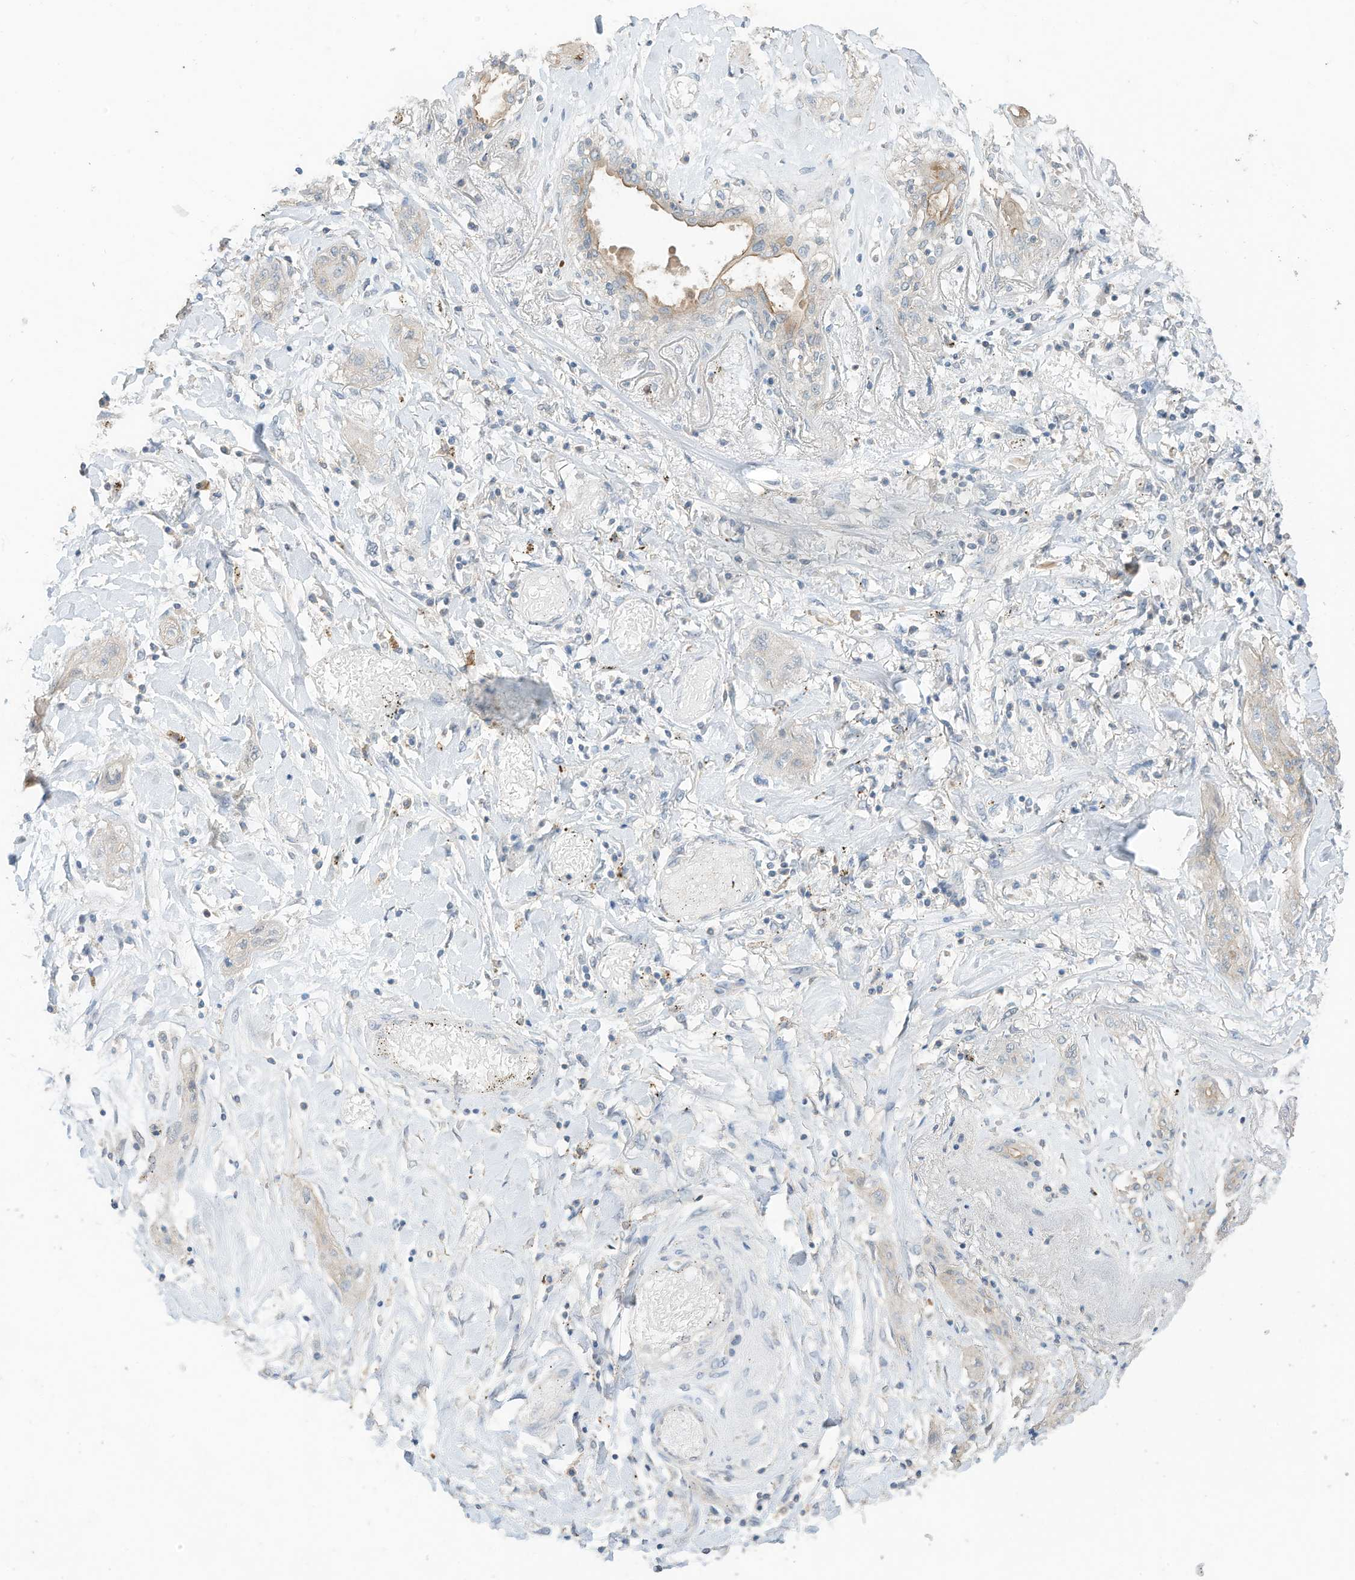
{"staining": {"intensity": "negative", "quantity": "none", "location": "none"}, "tissue": "lung cancer", "cell_type": "Tumor cells", "image_type": "cancer", "snomed": [{"axis": "morphology", "description": "Squamous cell carcinoma, NOS"}, {"axis": "topography", "description": "Lung"}], "caption": "Protein analysis of lung cancer (squamous cell carcinoma) demonstrates no significant positivity in tumor cells. (IHC, brightfield microscopy, high magnification).", "gene": "CAPN13", "patient": {"sex": "female", "age": 47}}